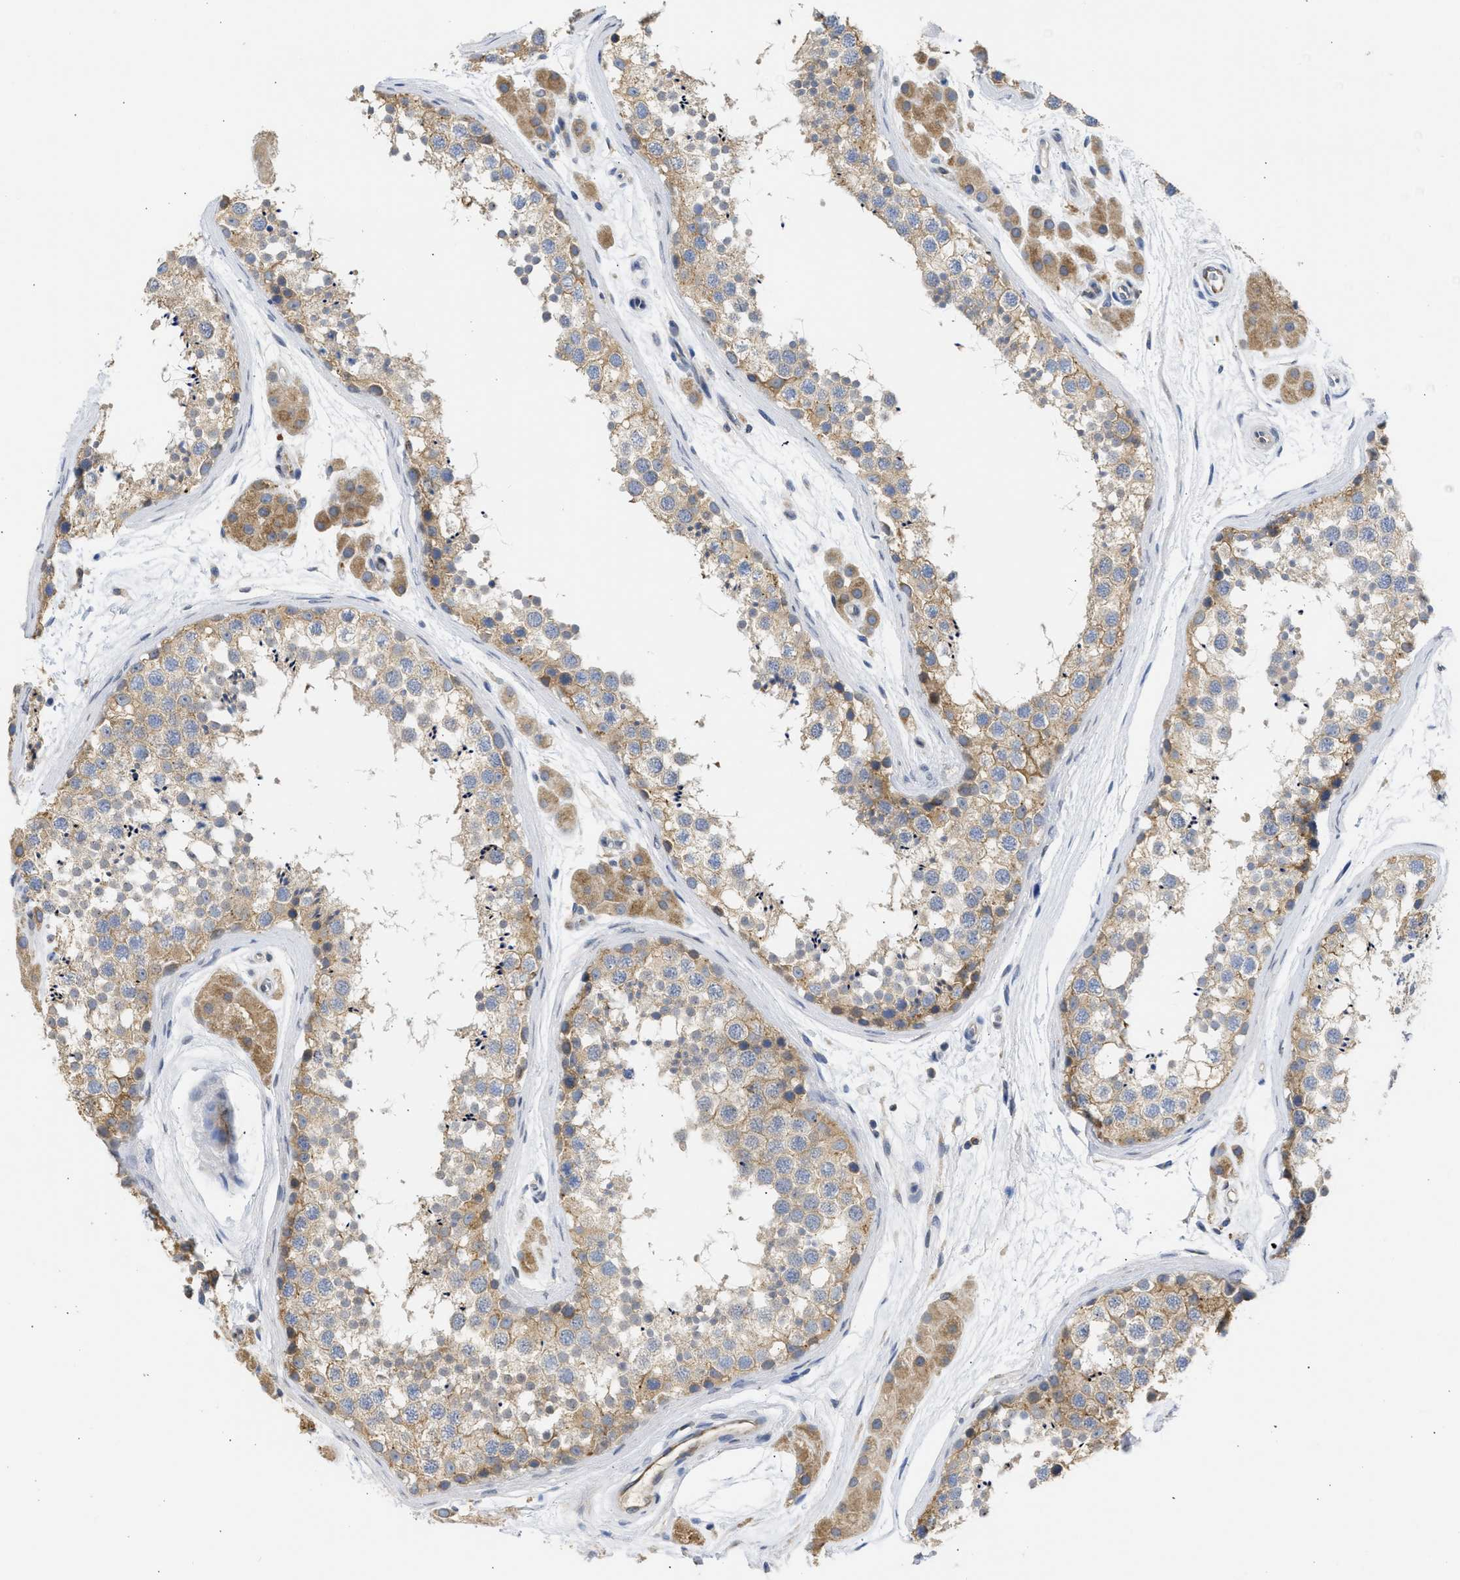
{"staining": {"intensity": "moderate", "quantity": ">75%", "location": "cytoplasmic/membranous"}, "tissue": "testis", "cell_type": "Cells in seminiferous ducts", "image_type": "normal", "snomed": [{"axis": "morphology", "description": "Normal tissue, NOS"}, {"axis": "topography", "description": "Testis"}], "caption": "DAB (3,3'-diaminobenzidine) immunohistochemical staining of unremarkable human testis exhibits moderate cytoplasmic/membranous protein staining in approximately >75% of cells in seminiferous ducts.", "gene": "TMED1", "patient": {"sex": "male", "age": 56}}